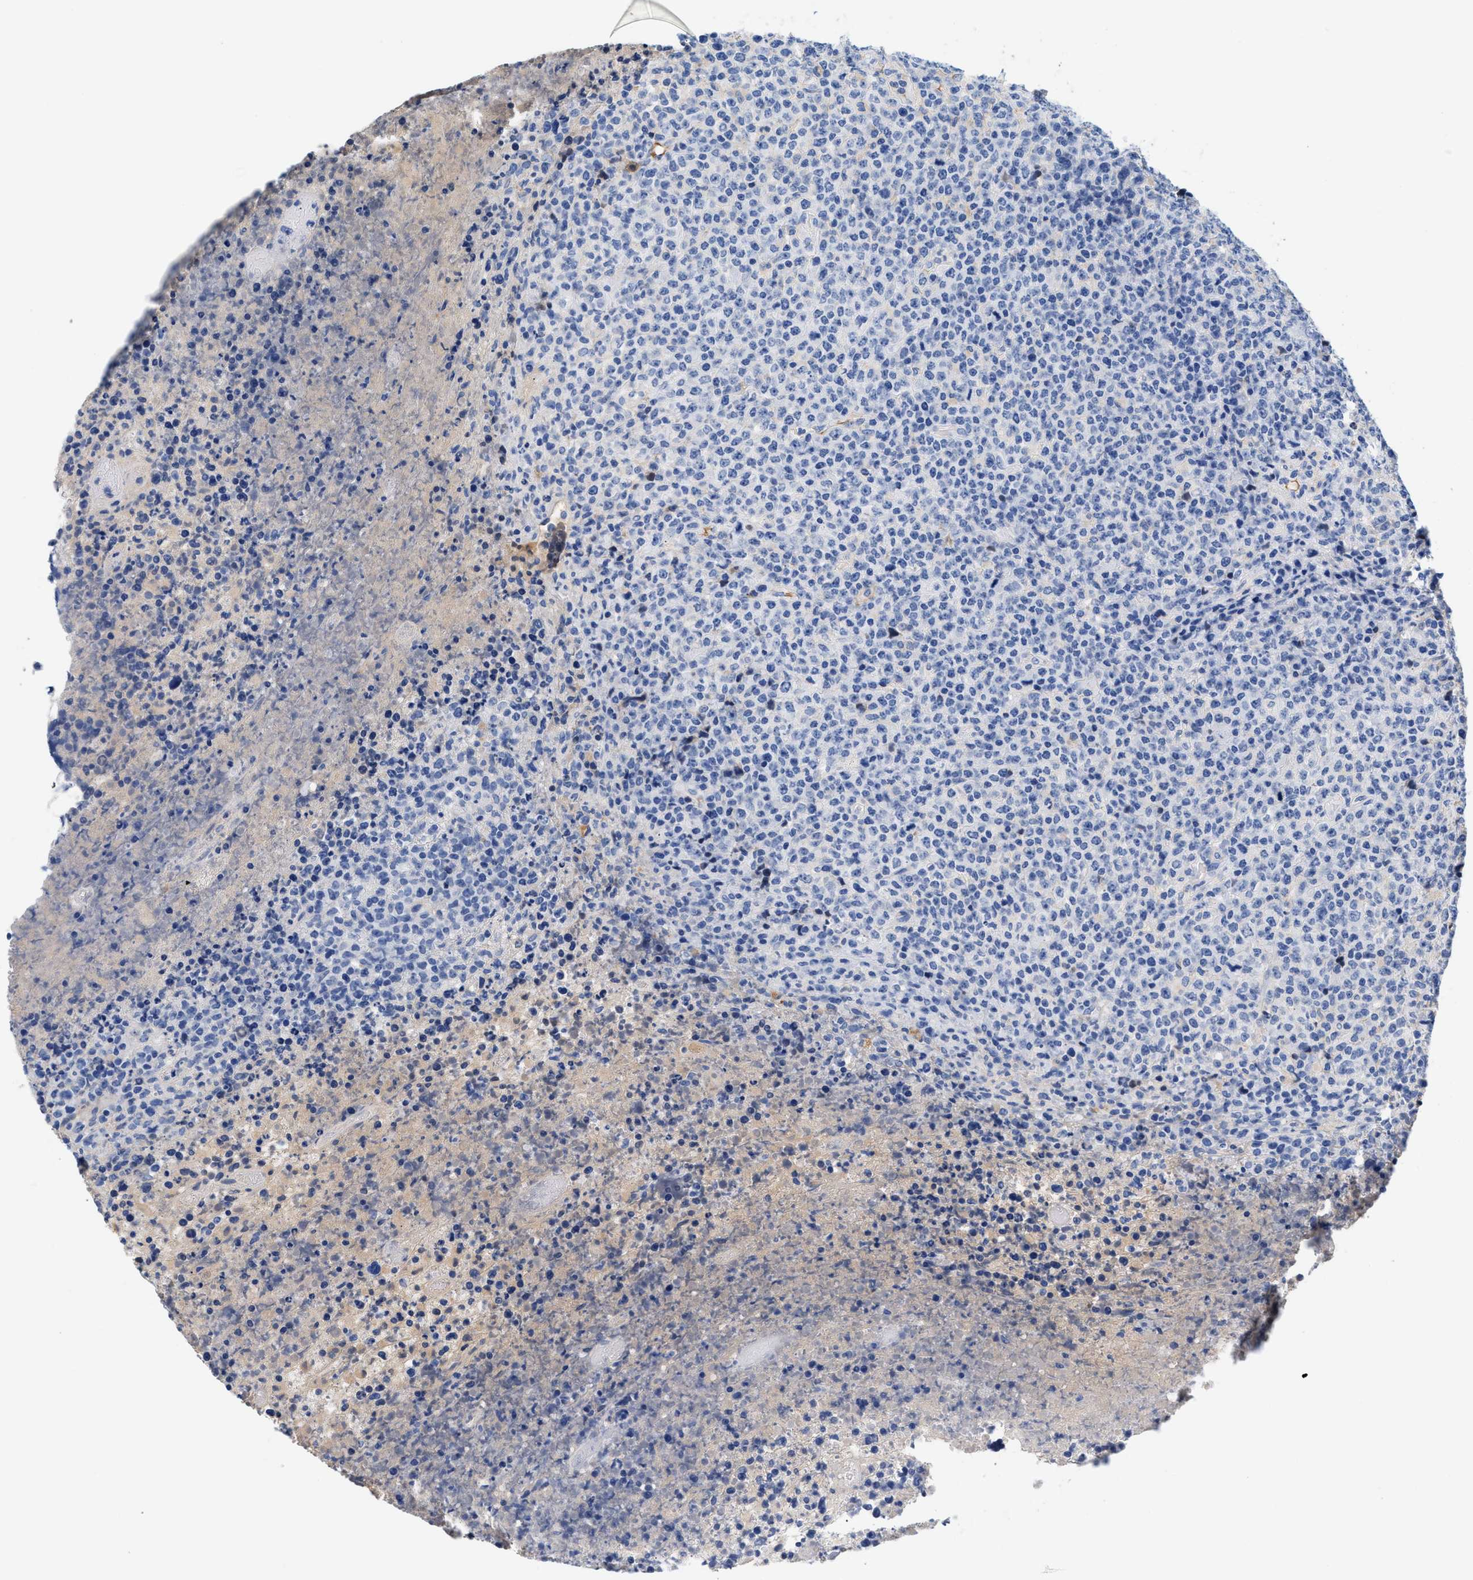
{"staining": {"intensity": "negative", "quantity": "none", "location": "none"}, "tissue": "lymphoma", "cell_type": "Tumor cells", "image_type": "cancer", "snomed": [{"axis": "morphology", "description": "Malignant lymphoma, non-Hodgkin's type, High grade"}, {"axis": "topography", "description": "Lymph node"}], "caption": "DAB (3,3'-diaminobenzidine) immunohistochemical staining of high-grade malignant lymphoma, non-Hodgkin's type exhibits no significant expression in tumor cells.", "gene": "SLFN13", "patient": {"sex": "male", "age": 13}}